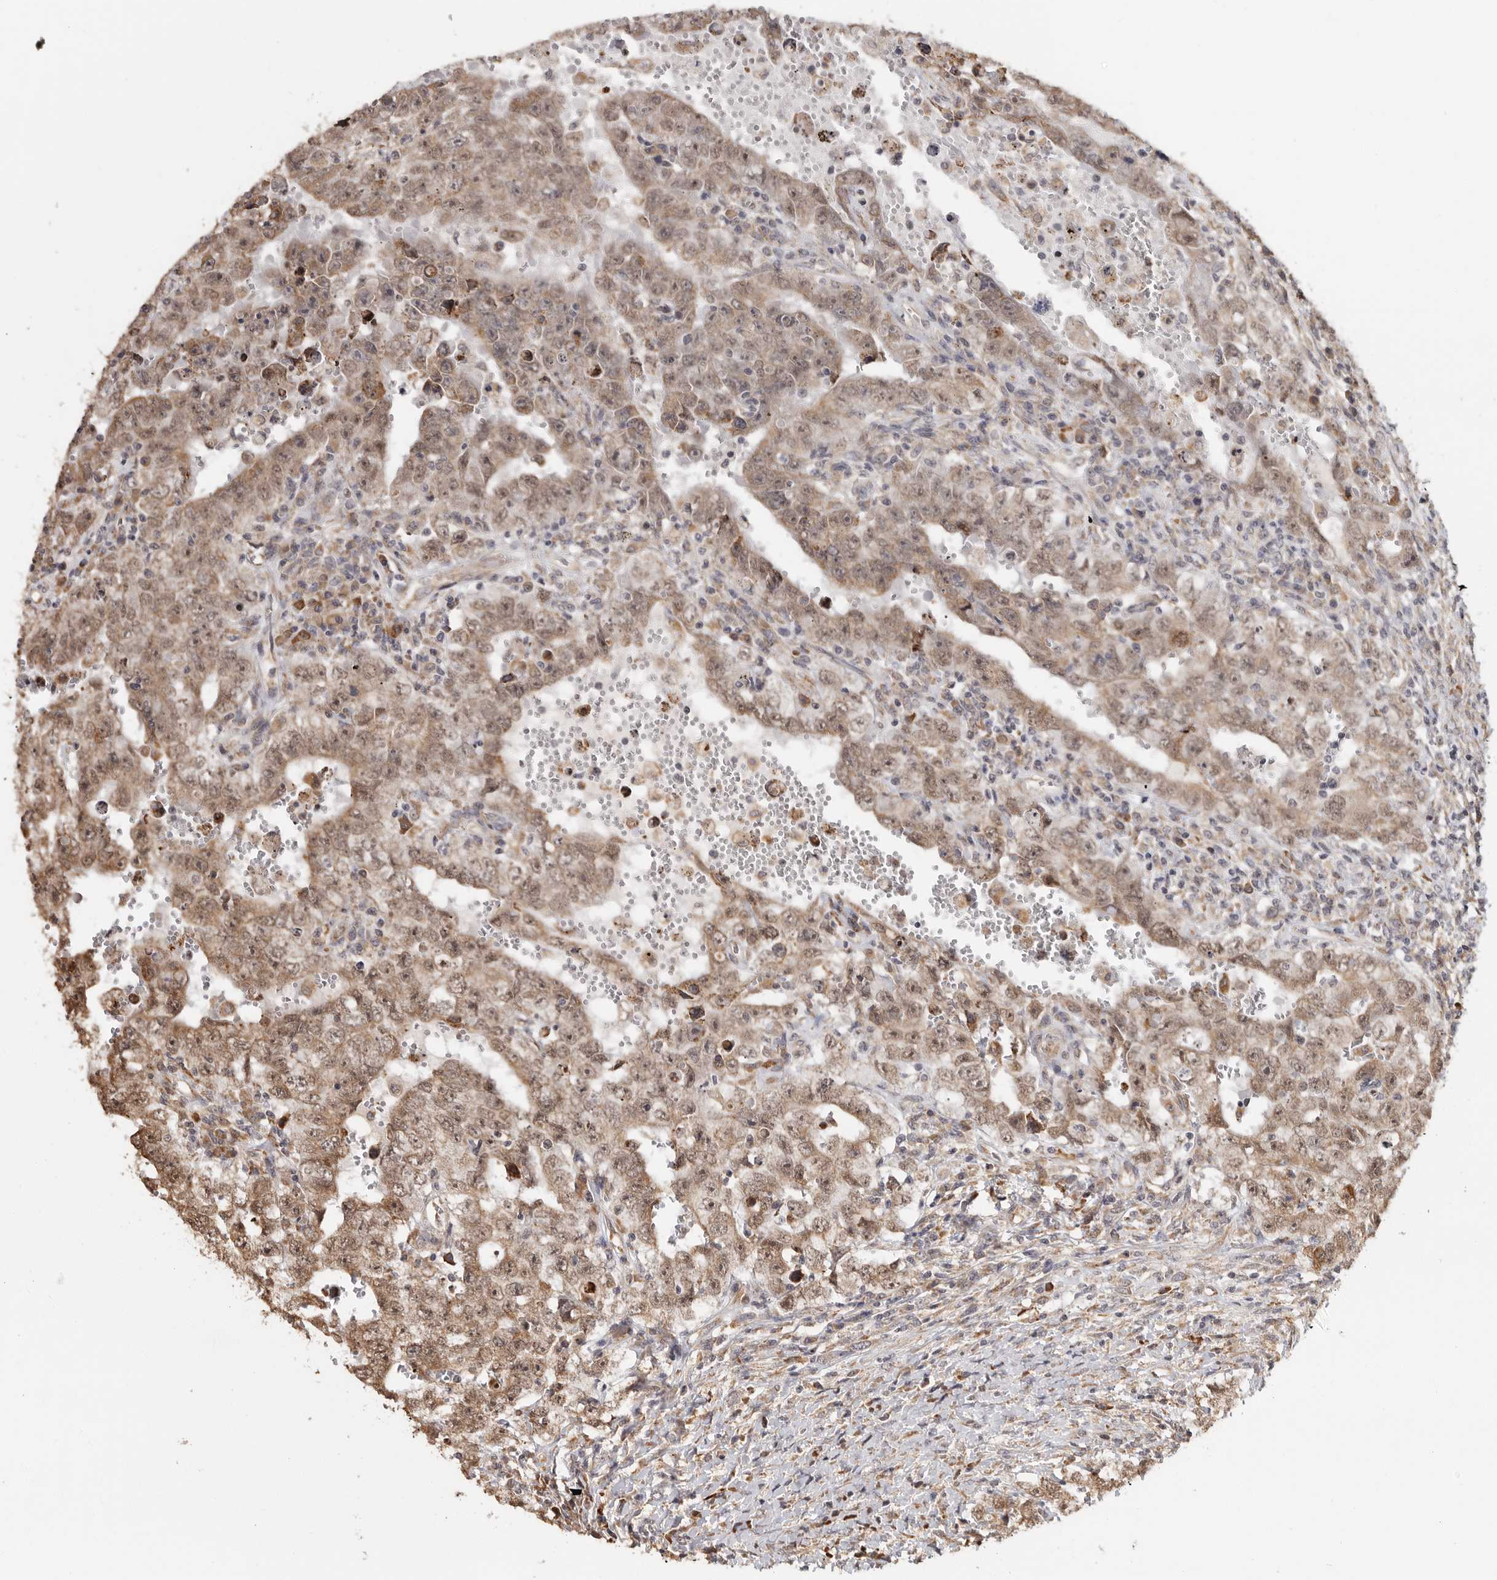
{"staining": {"intensity": "moderate", "quantity": ">75%", "location": "cytoplasmic/membranous,nuclear"}, "tissue": "testis cancer", "cell_type": "Tumor cells", "image_type": "cancer", "snomed": [{"axis": "morphology", "description": "Carcinoma, Embryonal, NOS"}, {"axis": "topography", "description": "Testis"}], "caption": "Immunohistochemistry (IHC) histopathology image of neoplastic tissue: embryonal carcinoma (testis) stained using IHC demonstrates medium levels of moderate protein expression localized specifically in the cytoplasmic/membranous and nuclear of tumor cells, appearing as a cytoplasmic/membranous and nuclear brown color.", "gene": "ZNF83", "patient": {"sex": "male", "age": 26}}